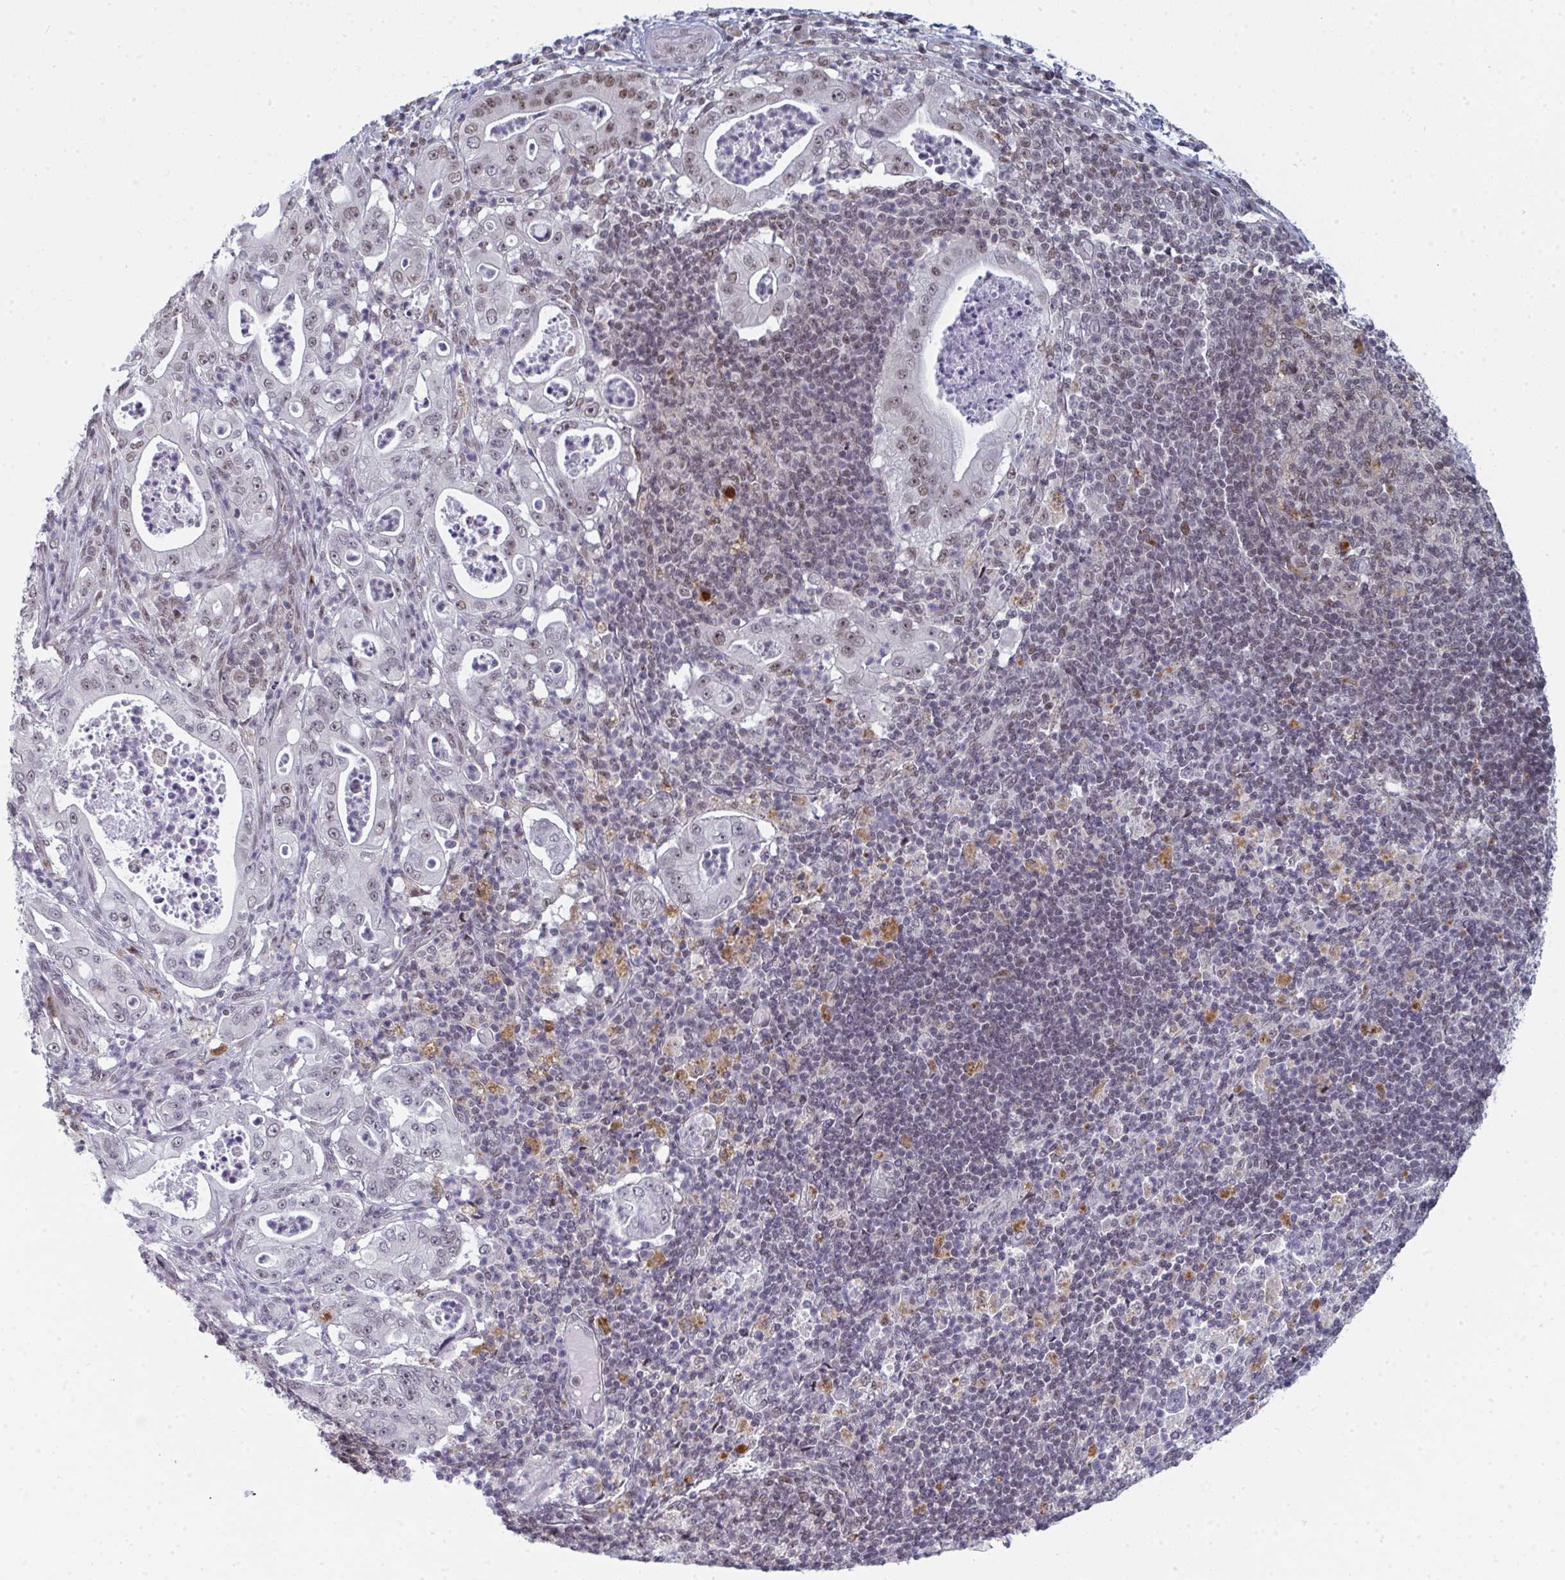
{"staining": {"intensity": "moderate", "quantity": "<25%", "location": "nuclear"}, "tissue": "pancreatic cancer", "cell_type": "Tumor cells", "image_type": "cancer", "snomed": [{"axis": "morphology", "description": "Adenocarcinoma, NOS"}, {"axis": "topography", "description": "Pancreas"}], "caption": "This micrograph demonstrates IHC staining of pancreatic cancer (adenocarcinoma), with low moderate nuclear positivity in about <25% of tumor cells.", "gene": "ATF1", "patient": {"sex": "male", "age": 71}}